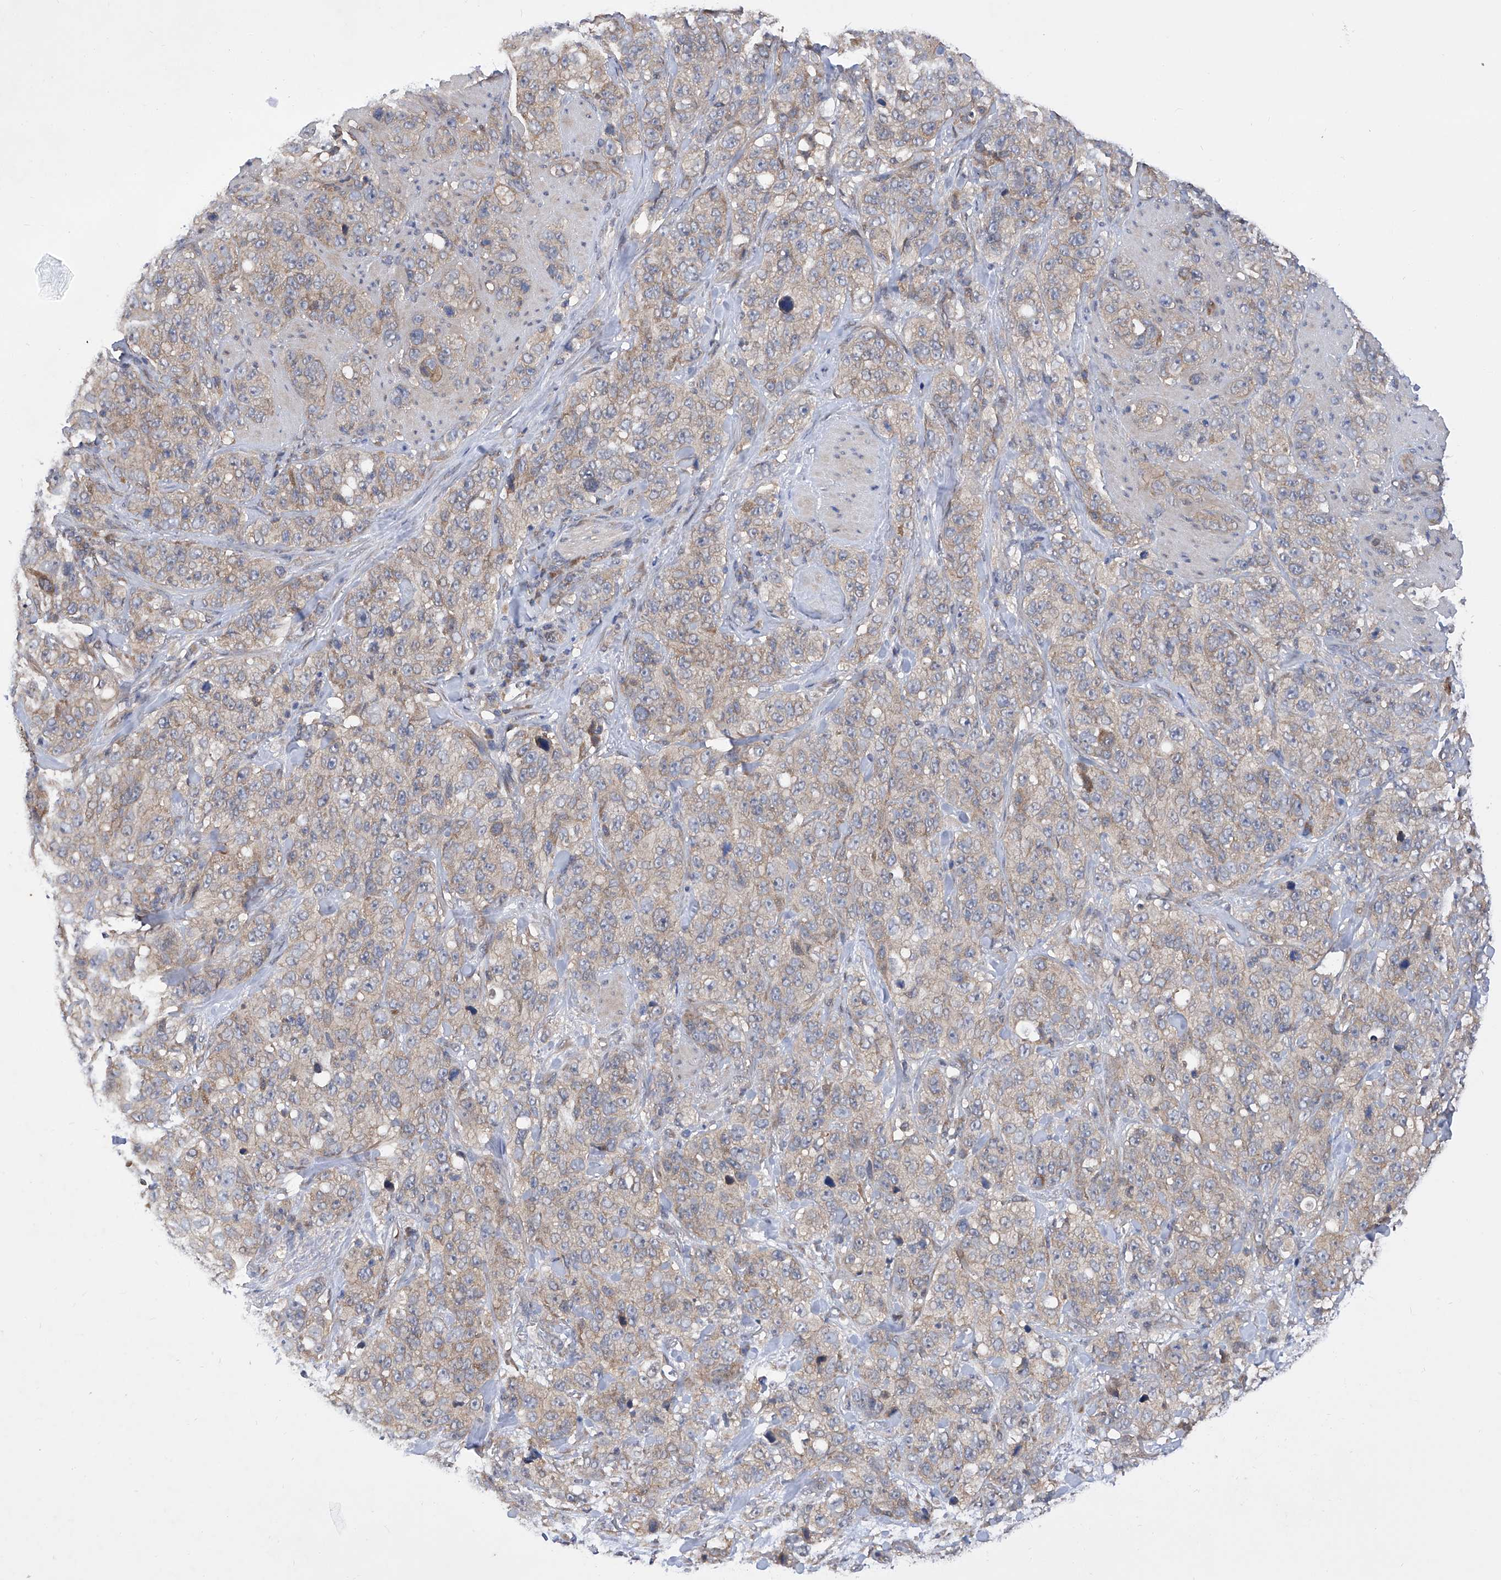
{"staining": {"intensity": "negative", "quantity": "none", "location": "none"}, "tissue": "stomach cancer", "cell_type": "Tumor cells", "image_type": "cancer", "snomed": [{"axis": "morphology", "description": "Adenocarcinoma, NOS"}, {"axis": "topography", "description": "Stomach"}], "caption": "Micrograph shows no significant protein positivity in tumor cells of stomach cancer (adenocarcinoma).", "gene": "USP45", "patient": {"sex": "male", "age": 48}}